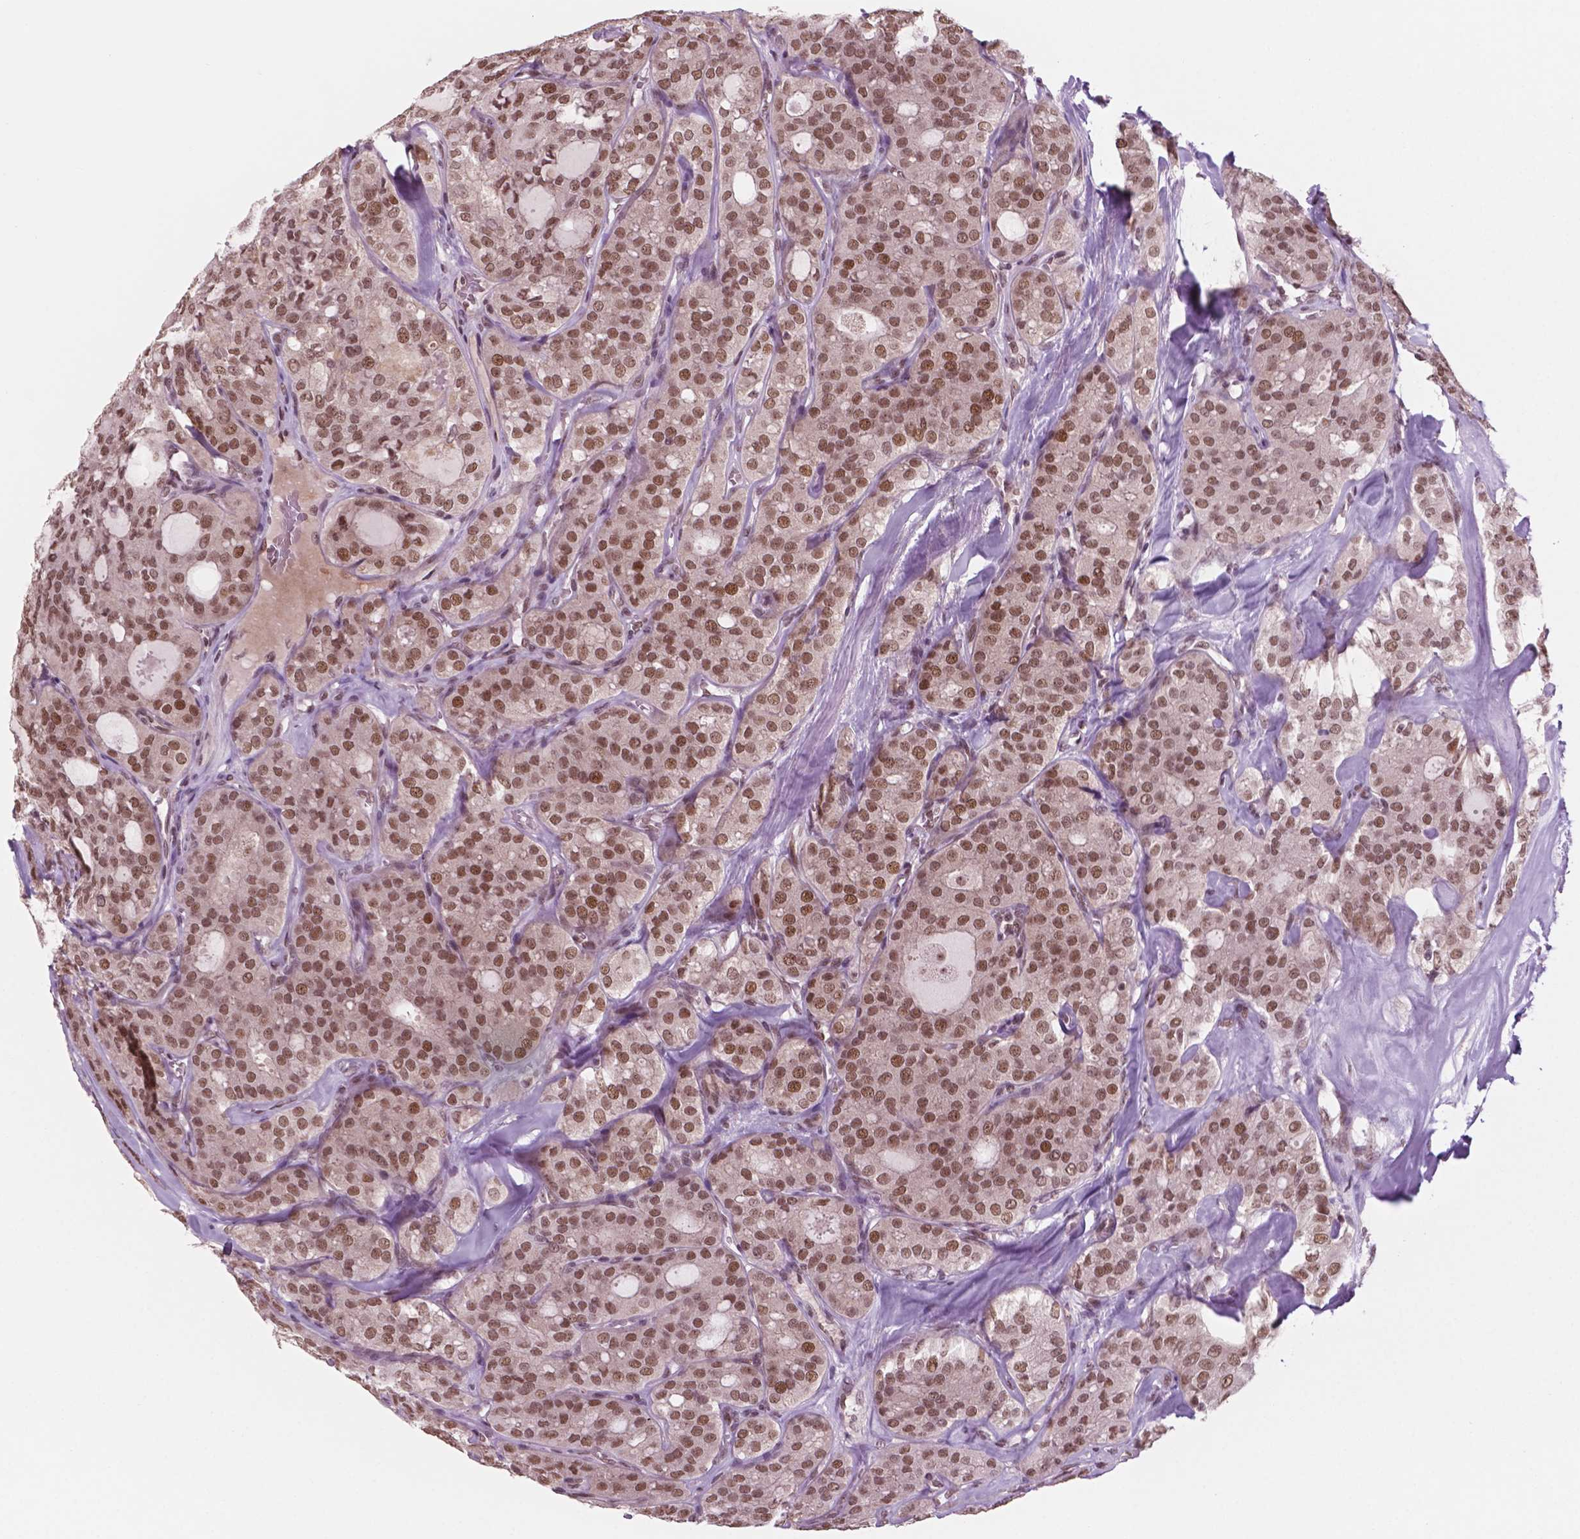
{"staining": {"intensity": "moderate", "quantity": ">75%", "location": "nuclear"}, "tissue": "thyroid cancer", "cell_type": "Tumor cells", "image_type": "cancer", "snomed": [{"axis": "morphology", "description": "Follicular adenoma carcinoma, NOS"}, {"axis": "topography", "description": "Thyroid gland"}], "caption": "Immunohistochemical staining of thyroid follicular adenoma carcinoma exhibits medium levels of moderate nuclear staining in approximately >75% of tumor cells.", "gene": "POLR2E", "patient": {"sex": "male", "age": 75}}